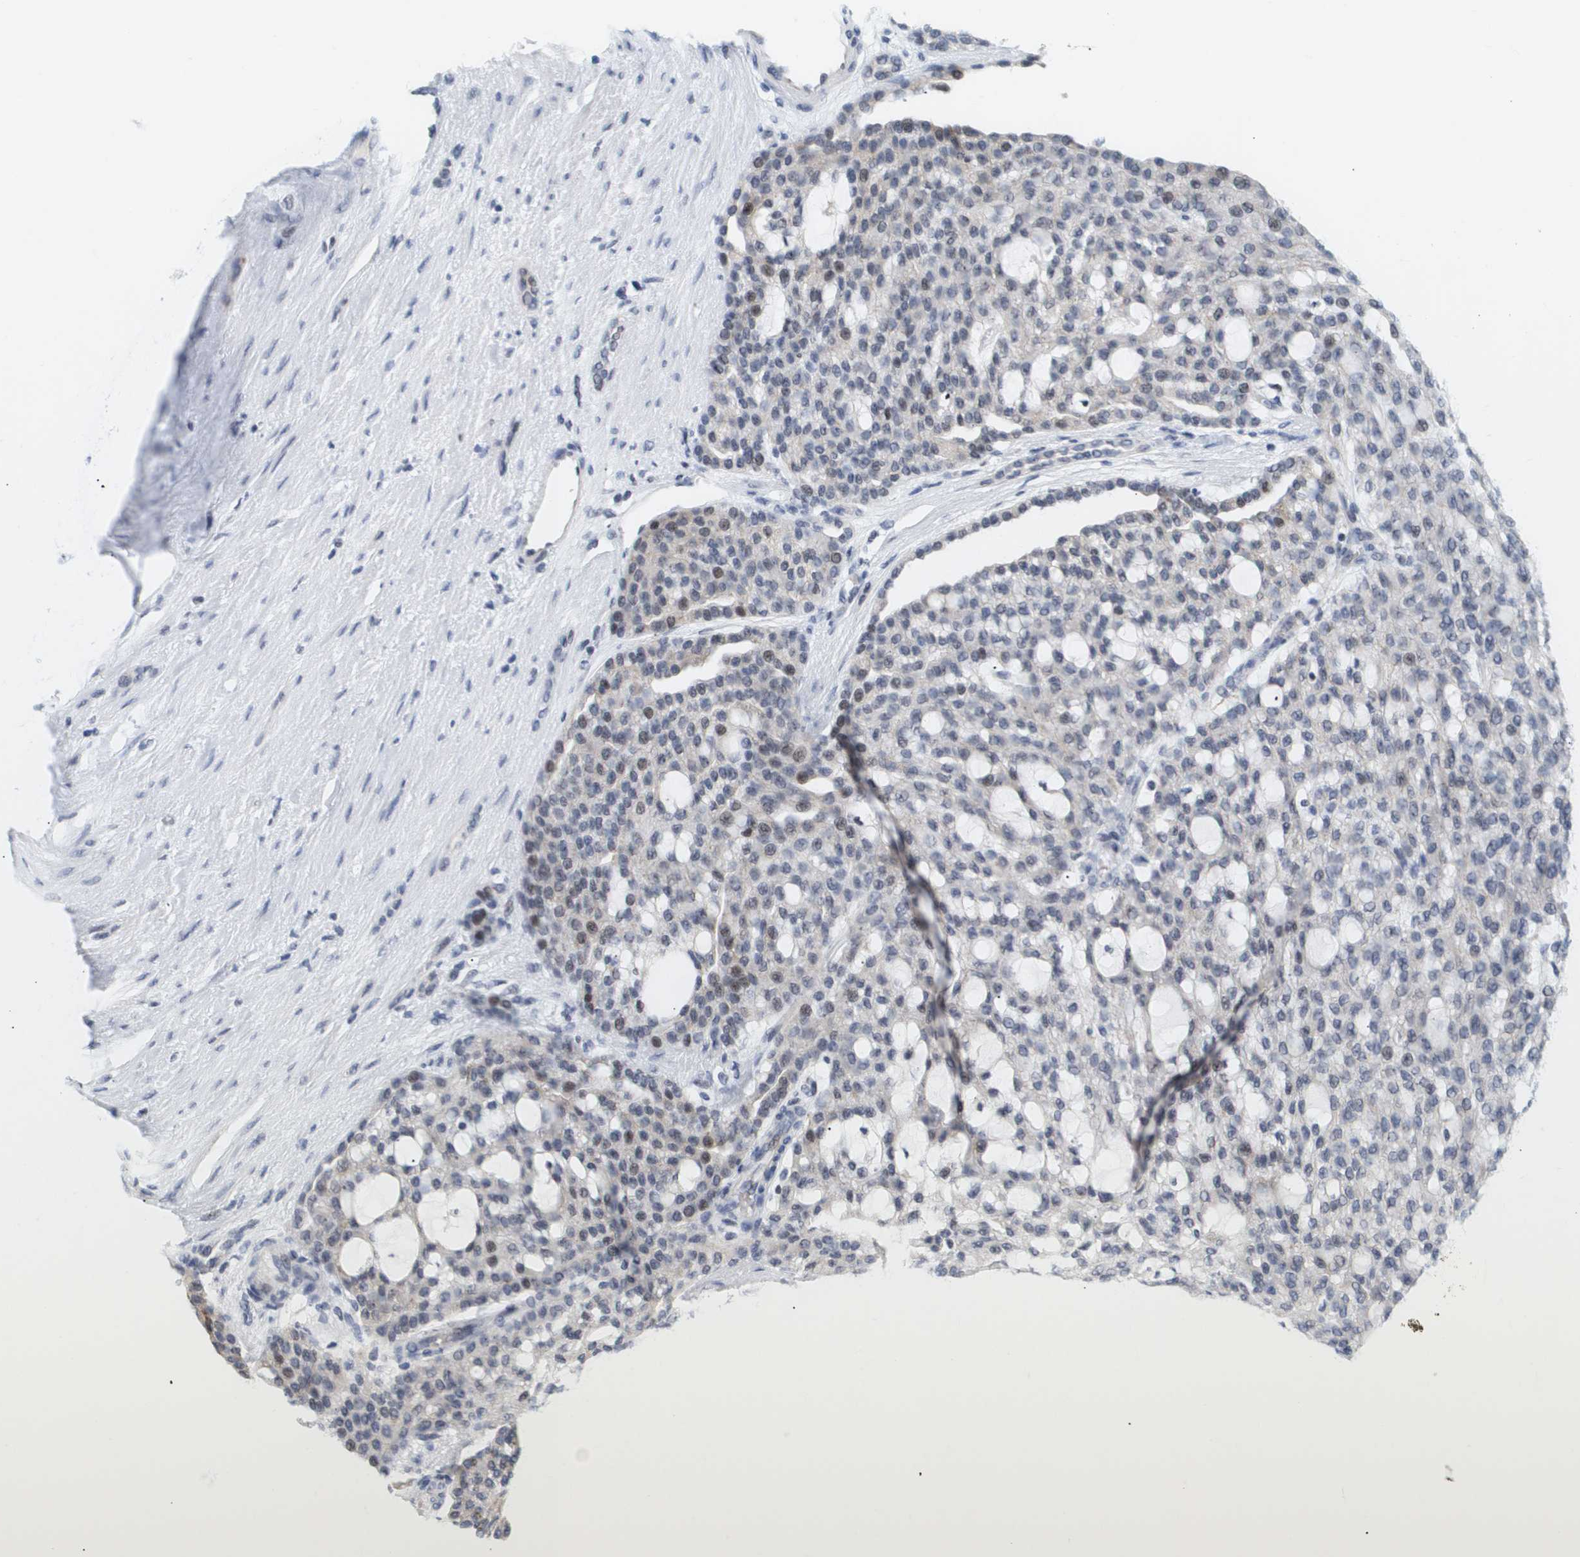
{"staining": {"intensity": "moderate", "quantity": "<25%", "location": "nuclear"}, "tissue": "renal cancer", "cell_type": "Tumor cells", "image_type": "cancer", "snomed": [{"axis": "morphology", "description": "Adenocarcinoma, NOS"}, {"axis": "topography", "description": "Kidney"}], "caption": "Renal cancer (adenocarcinoma) stained with a brown dye reveals moderate nuclear positive staining in approximately <25% of tumor cells.", "gene": "PPARD", "patient": {"sex": "male", "age": 63}}